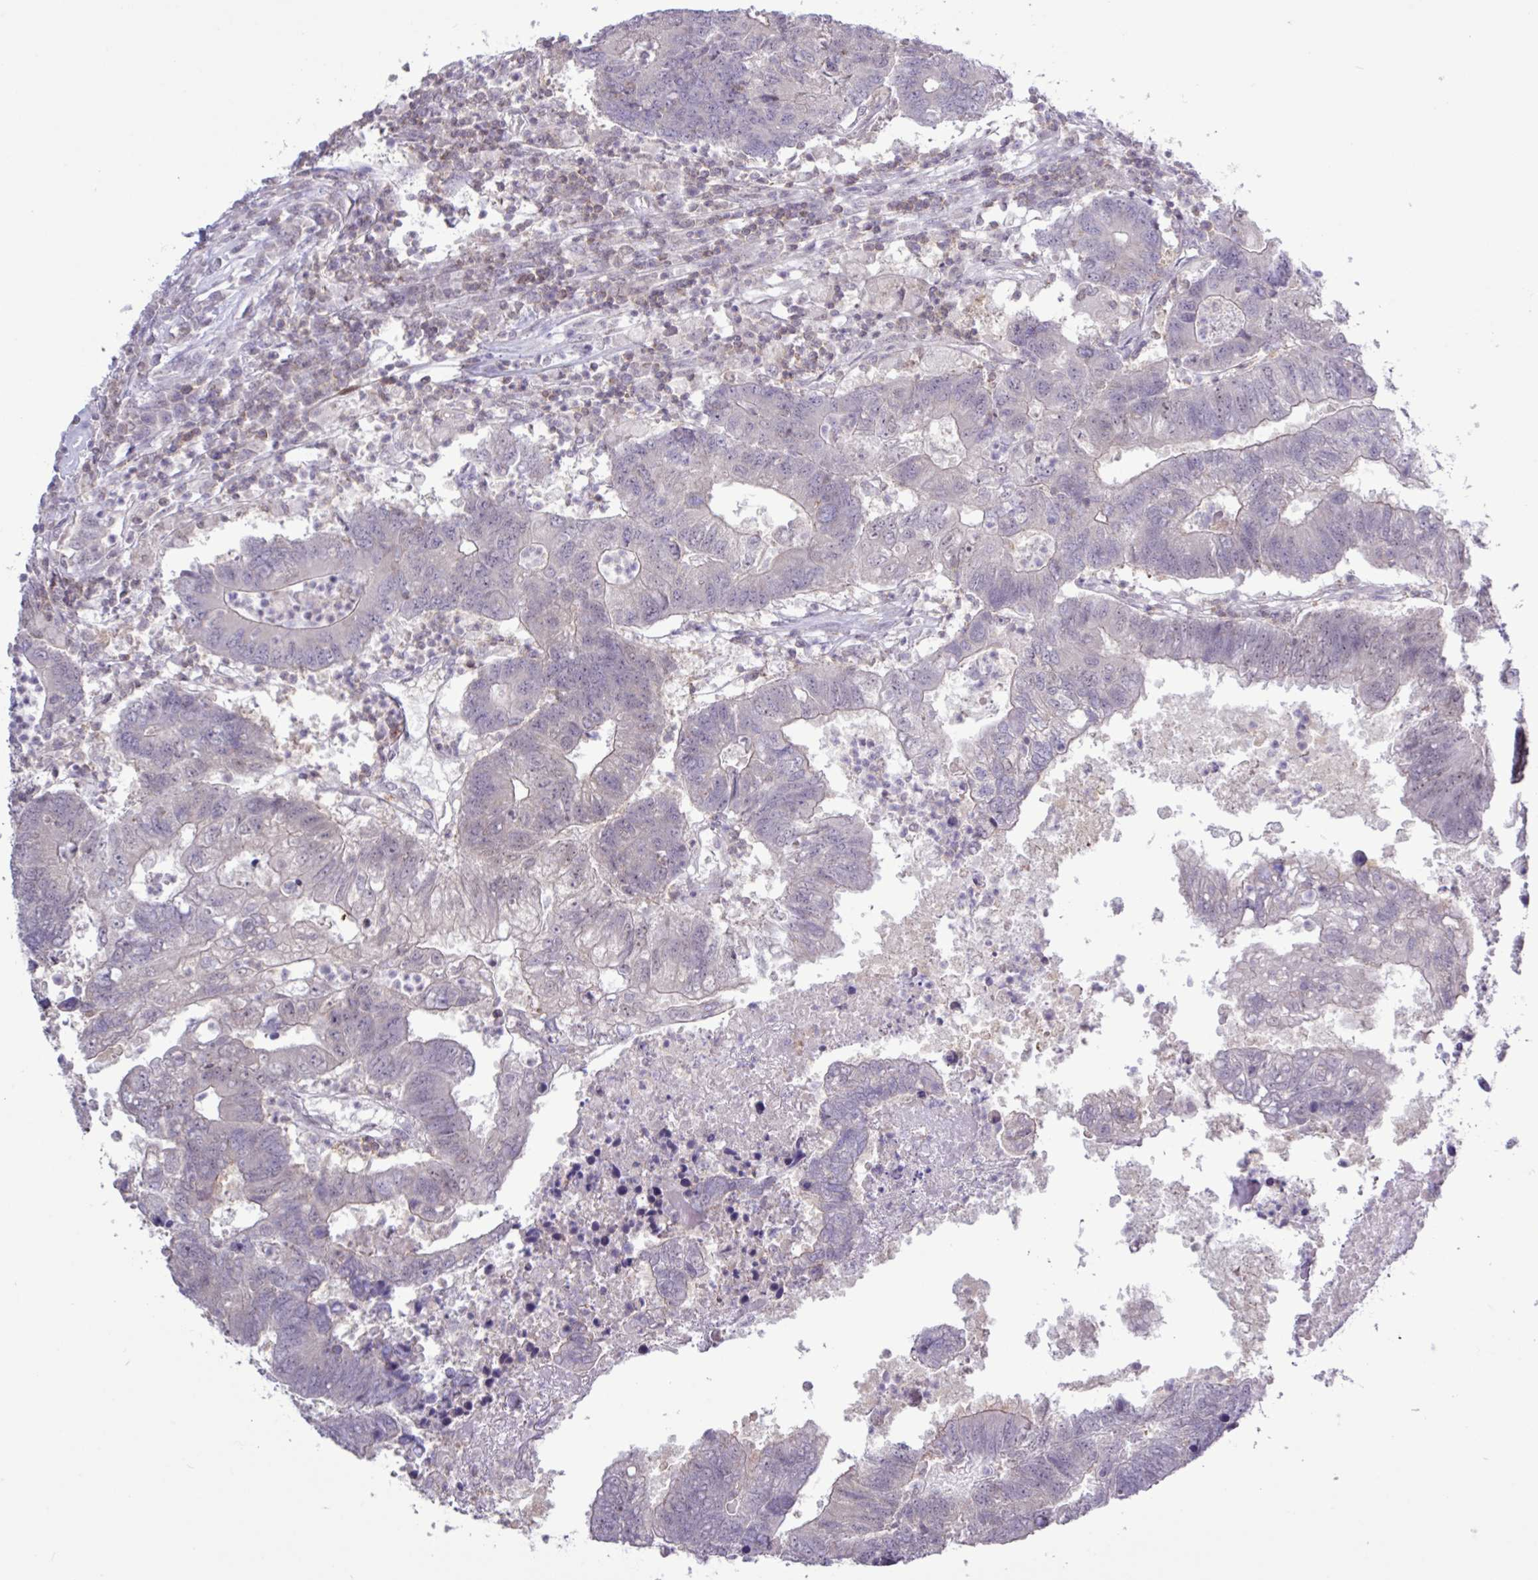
{"staining": {"intensity": "negative", "quantity": "none", "location": "none"}, "tissue": "colorectal cancer", "cell_type": "Tumor cells", "image_type": "cancer", "snomed": [{"axis": "morphology", "description": "Adenocarcinoma, NOS"}, {"axis": "topography", "description": "Colon"}], "caption": "Colorectal cancer (adenocarcinoma) was stained to show a protein in brown. There is no significant staining in tumor cells.", "gene": "RTL3", "patient": {"sex": "female", "age": 48}}